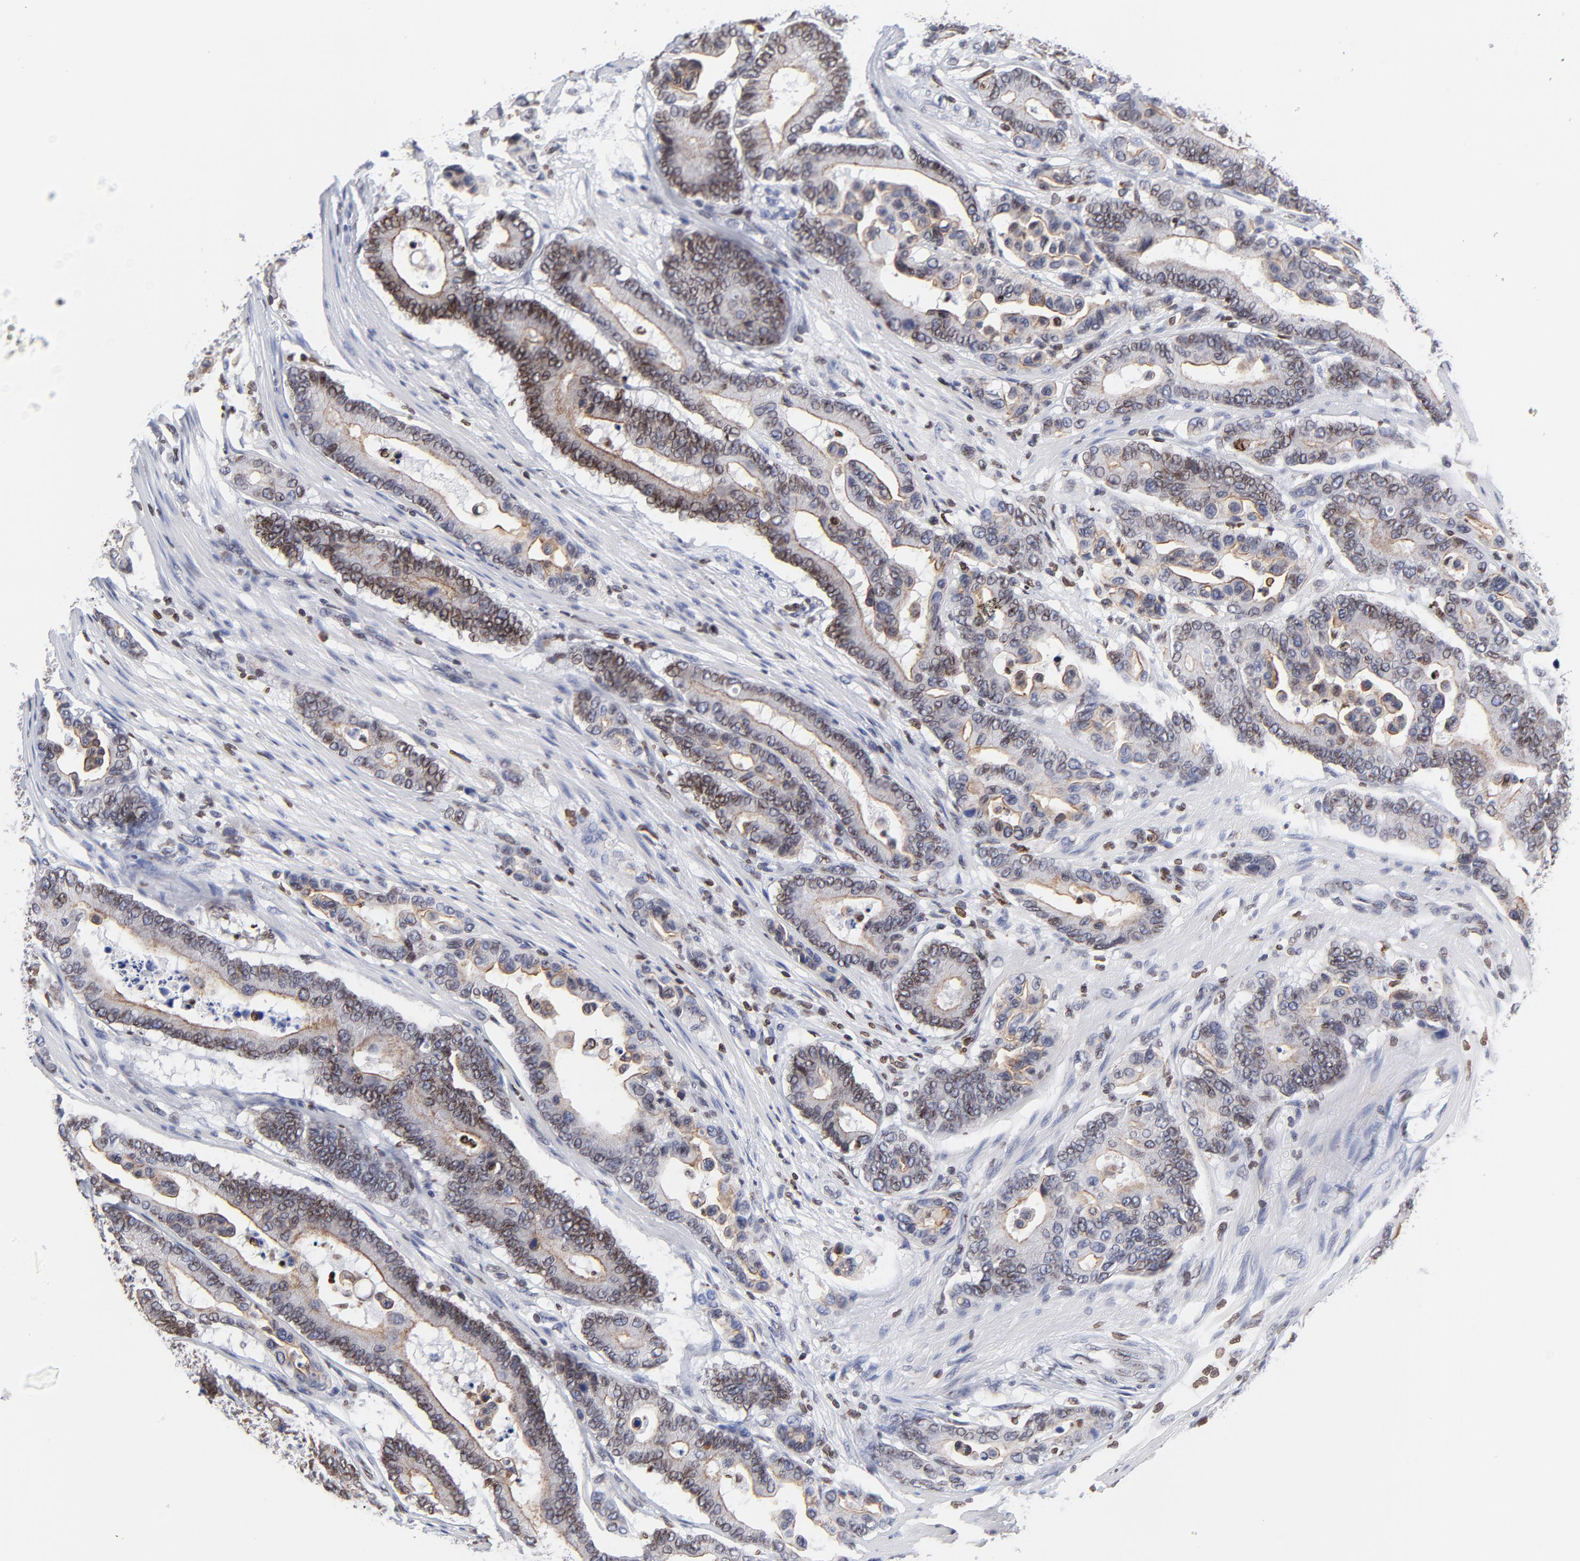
{"staining": {"intensity": "moderate", "quantity": "25%-75%", "location": "cytoplasmic/membranous,nuclear"}, "tissue": "colorectal cancer", "cell_type": "Tumor cells", "image_type": "cancer", "snomed": [{"axis": "morphology", "description": "Normal tissue, NOS"}, {"axis": "morphology", "description": "Adenocarcinoma, NOS"}, {"axis": "topography", "description": "Colon"}], "caption": "Protein analysis of colorectal adenocarcinoma tissue reveals moderate cytoplasmic/membranous and nuclear positivity in approximately 25%-75% of tumor cells.", "gene": "THAP7", "patient": {"sex": "male", "age": 82}}